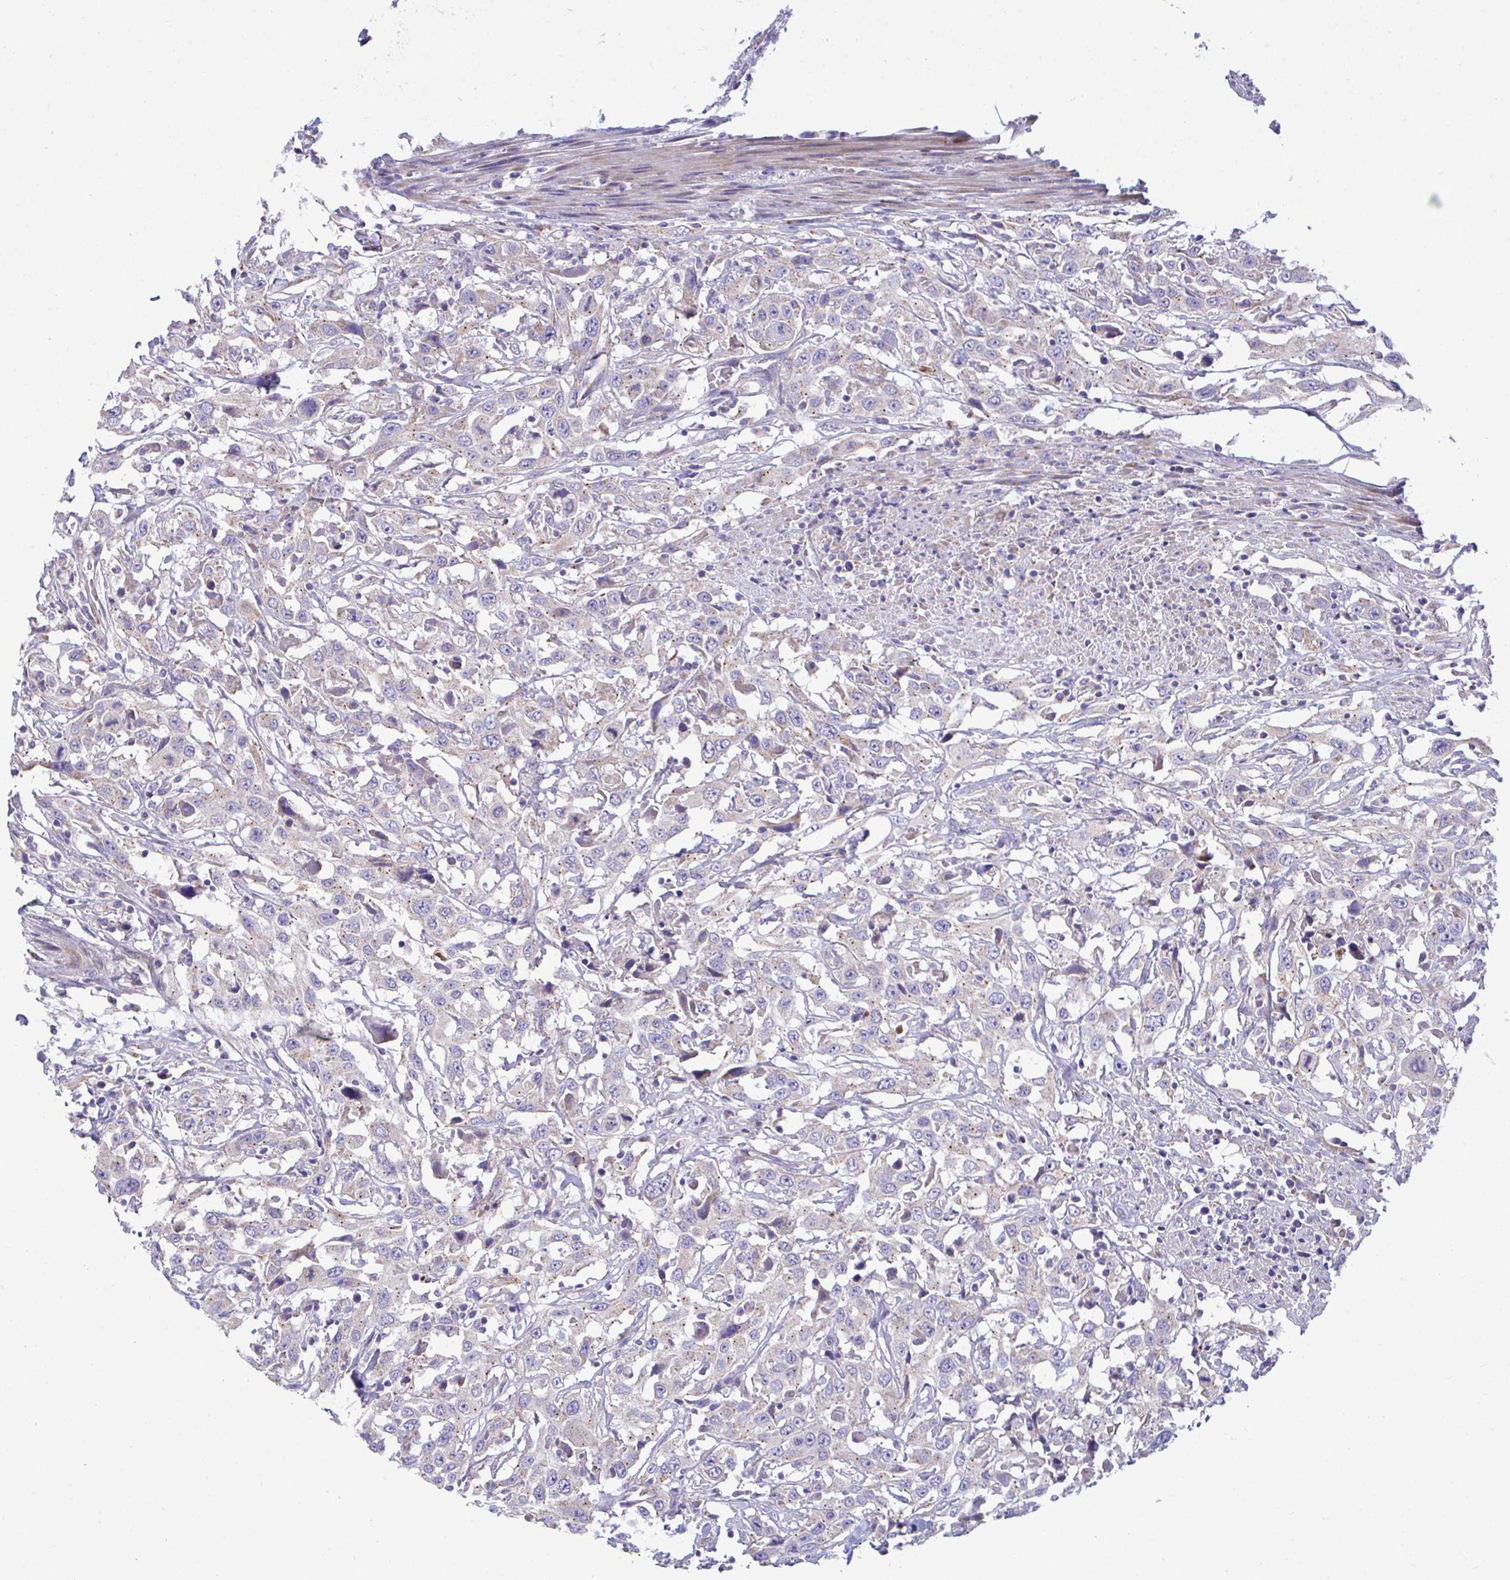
{"staining": {"intensity": "weak", "quantity": "25%-75%", "location": "cytoplasmic/membranous"}, "tissue": "urothelial cancer", "cell_type": "Tumor cells", "image_type": "cancer", "snomed": [{"axis": "morphology", "description": "Urothelial carcinoma, High grade"}, {"axis": "topography", "description": "Urinary bladder"}], "caption": "Immunohistochemical staining of urothelial cancer displays weak cytoplasmic/membranous protein expression in about 25%-75% of tumor cells. (brown staining indicates protein expression, while blue staining denotes nuclei).", "gene": "MRPS16", "patient": {"sex": "male", "age": 61}}